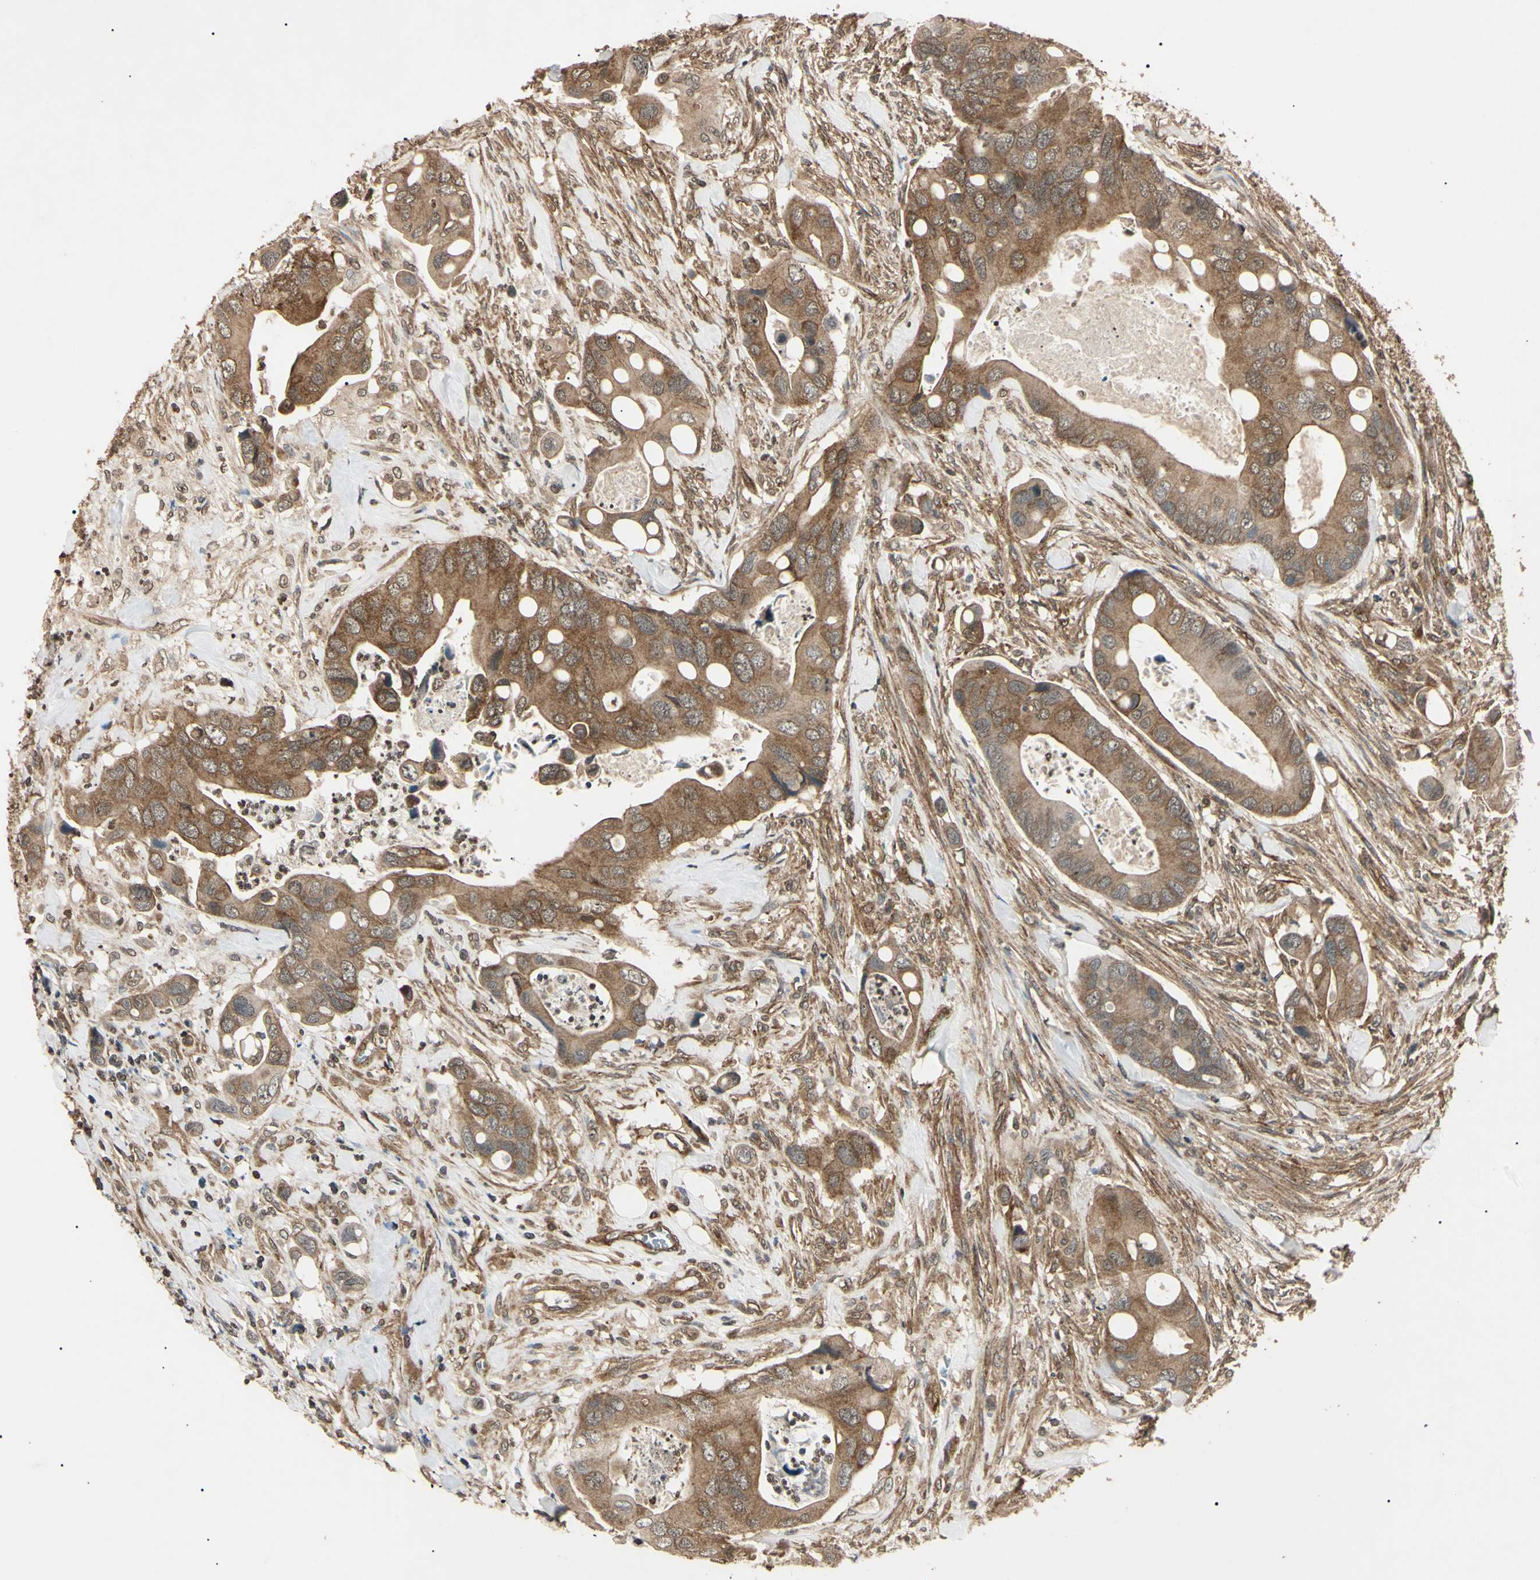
{"staining": {"intensity": "moderate", "quantity": "25%-75%", "location": "cytoplasmic/membranous"}, "tissue": "colorectal cancer", "cell_type": "Tumor cells", "image_type": "cancer", "snomed": [{"axis": "morphology", "description": "Adenocarcinoma, NOS"}, {"axis": "topography", "description": "Rectum"}], "caption": "An immunohistochemistry (IHC) micrograph of tumor tissue is shown. Protein staining in brown labels moderate cytoplasmic/membranous positivity in adenocarcinoma (colorectal) within tumor cells.", "gene": "EPN1", "patient": {"sex": "female", "age": 57}}